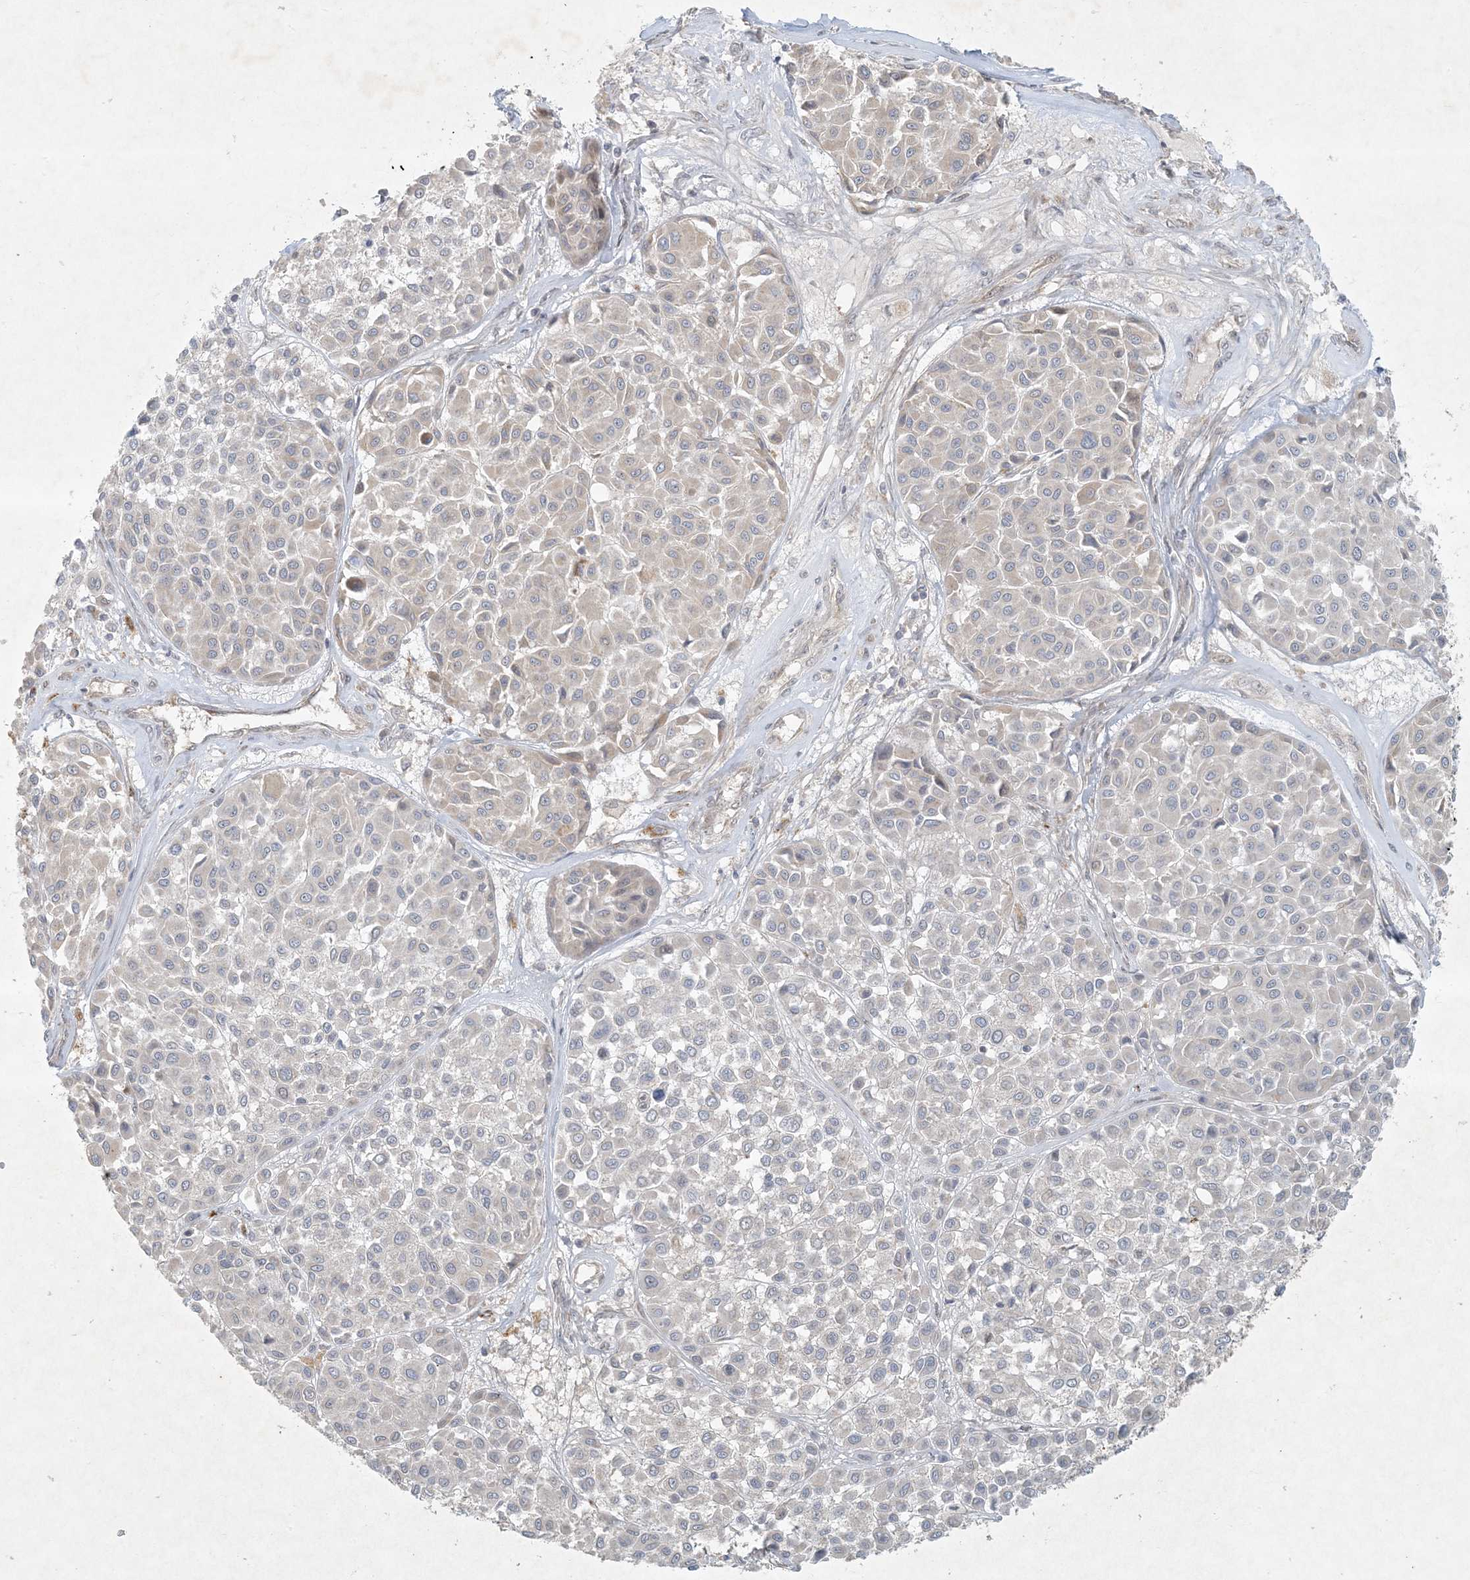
{"staining": {"intensity": "negative", "quantity": "none", "location": "none"}, "tissue": "melanoma", "cell_type": "Tumor cells", "image_type": "cancer", "snomed": [{"axis": "morphology", "description": "Malignant melanoma, Metastatic site"}, {"axis": "topography", "description": "Soft tissue"}], "caption": "Protein analysis of melanoma displays no significant expression in tumor cells.", "gene": "BCORL1", "patient": {"sex": "male", "age": 41}}